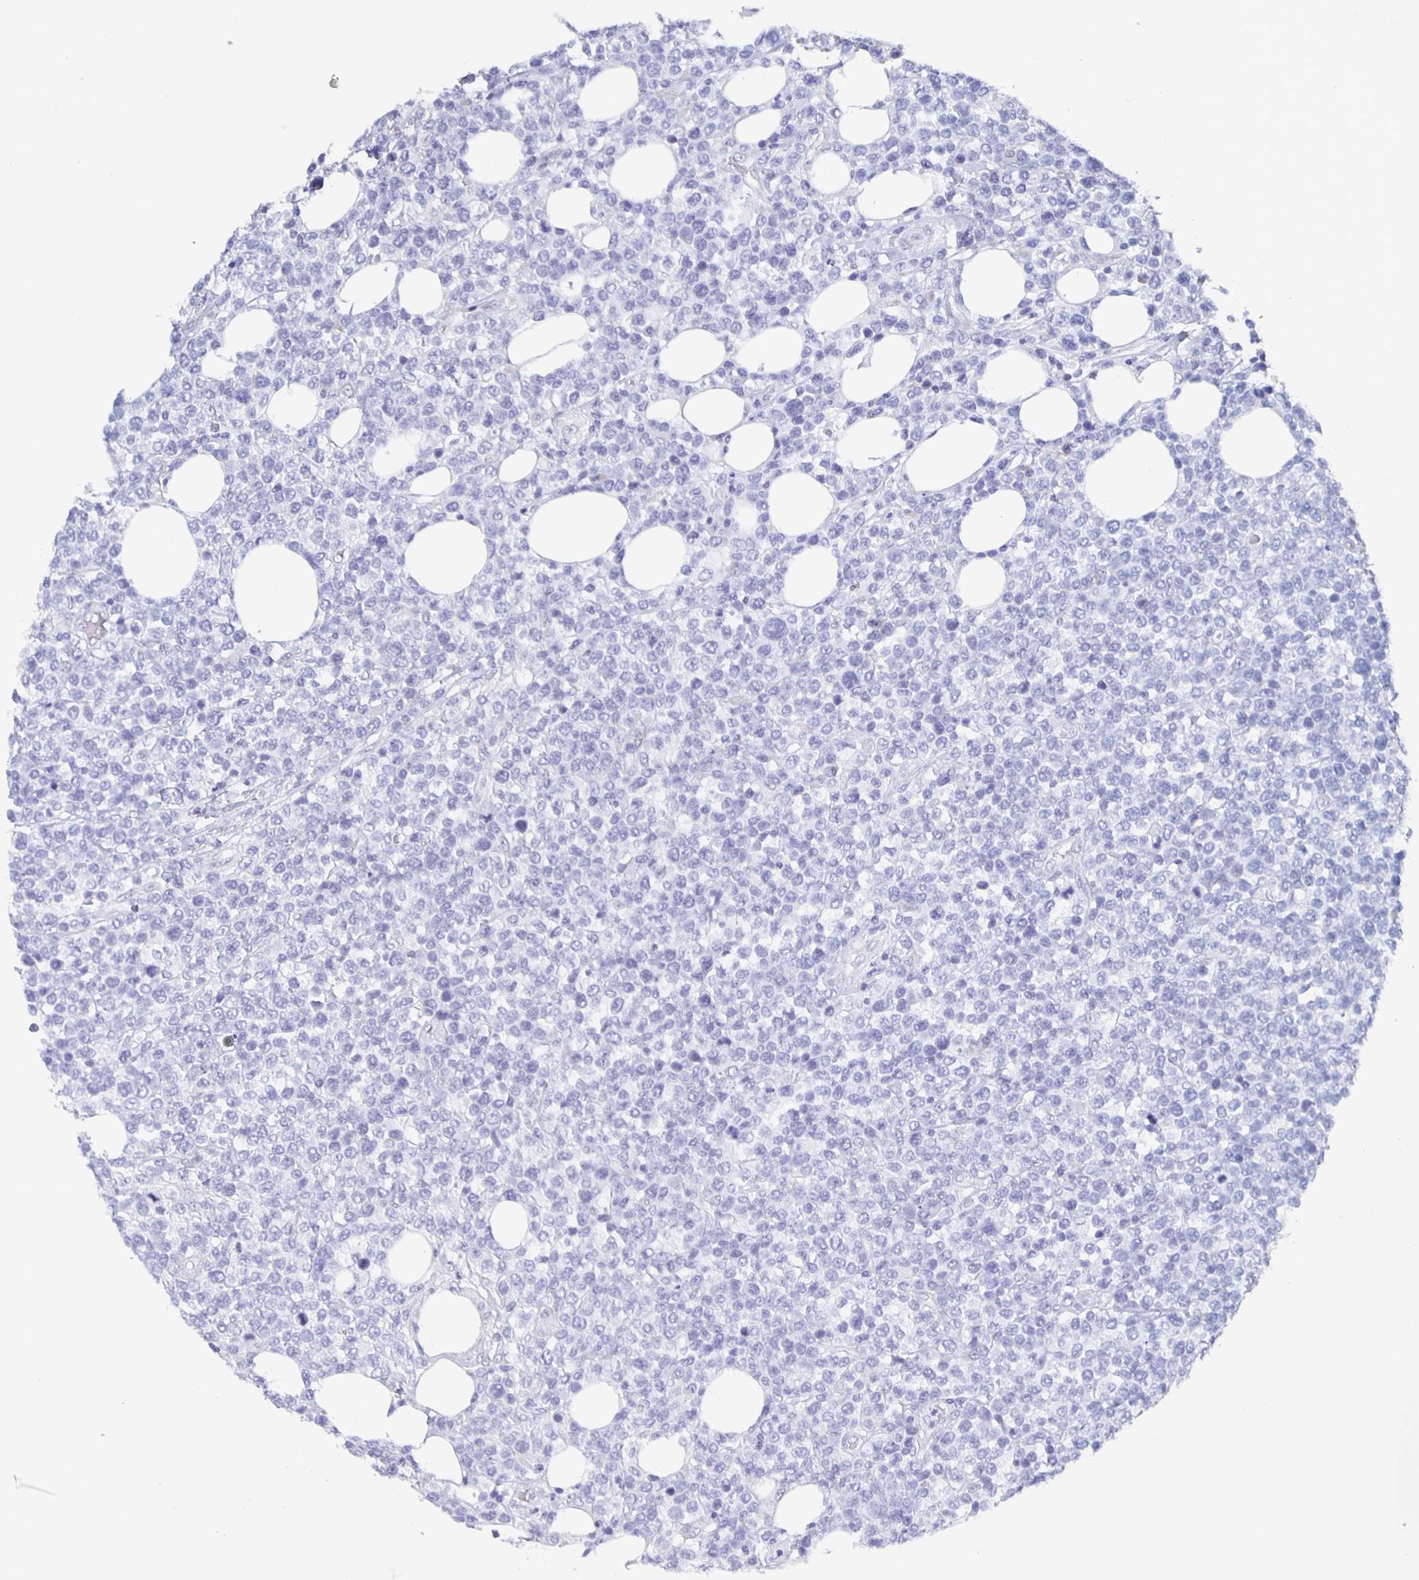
{"staining": {"intensity": "negative", "quantity": "none", "location": "none"}, "tissue": "lymphoma", "cell_type": "Tumor cells", "image_type": "cancer", "snomed": [{"axis": "morphology", "description": "Malignant lymphoma, non-Hodgkin's type, Low grade"}, {"axis": "topography", "description": "Lymph node"}], "caption": "IHC micrograph of lymphoma stained for a protein (brown), which displays no positivity in tumor cells.", "gene": "CCDC17", "patient": {"sex": "male", "age": 60}}